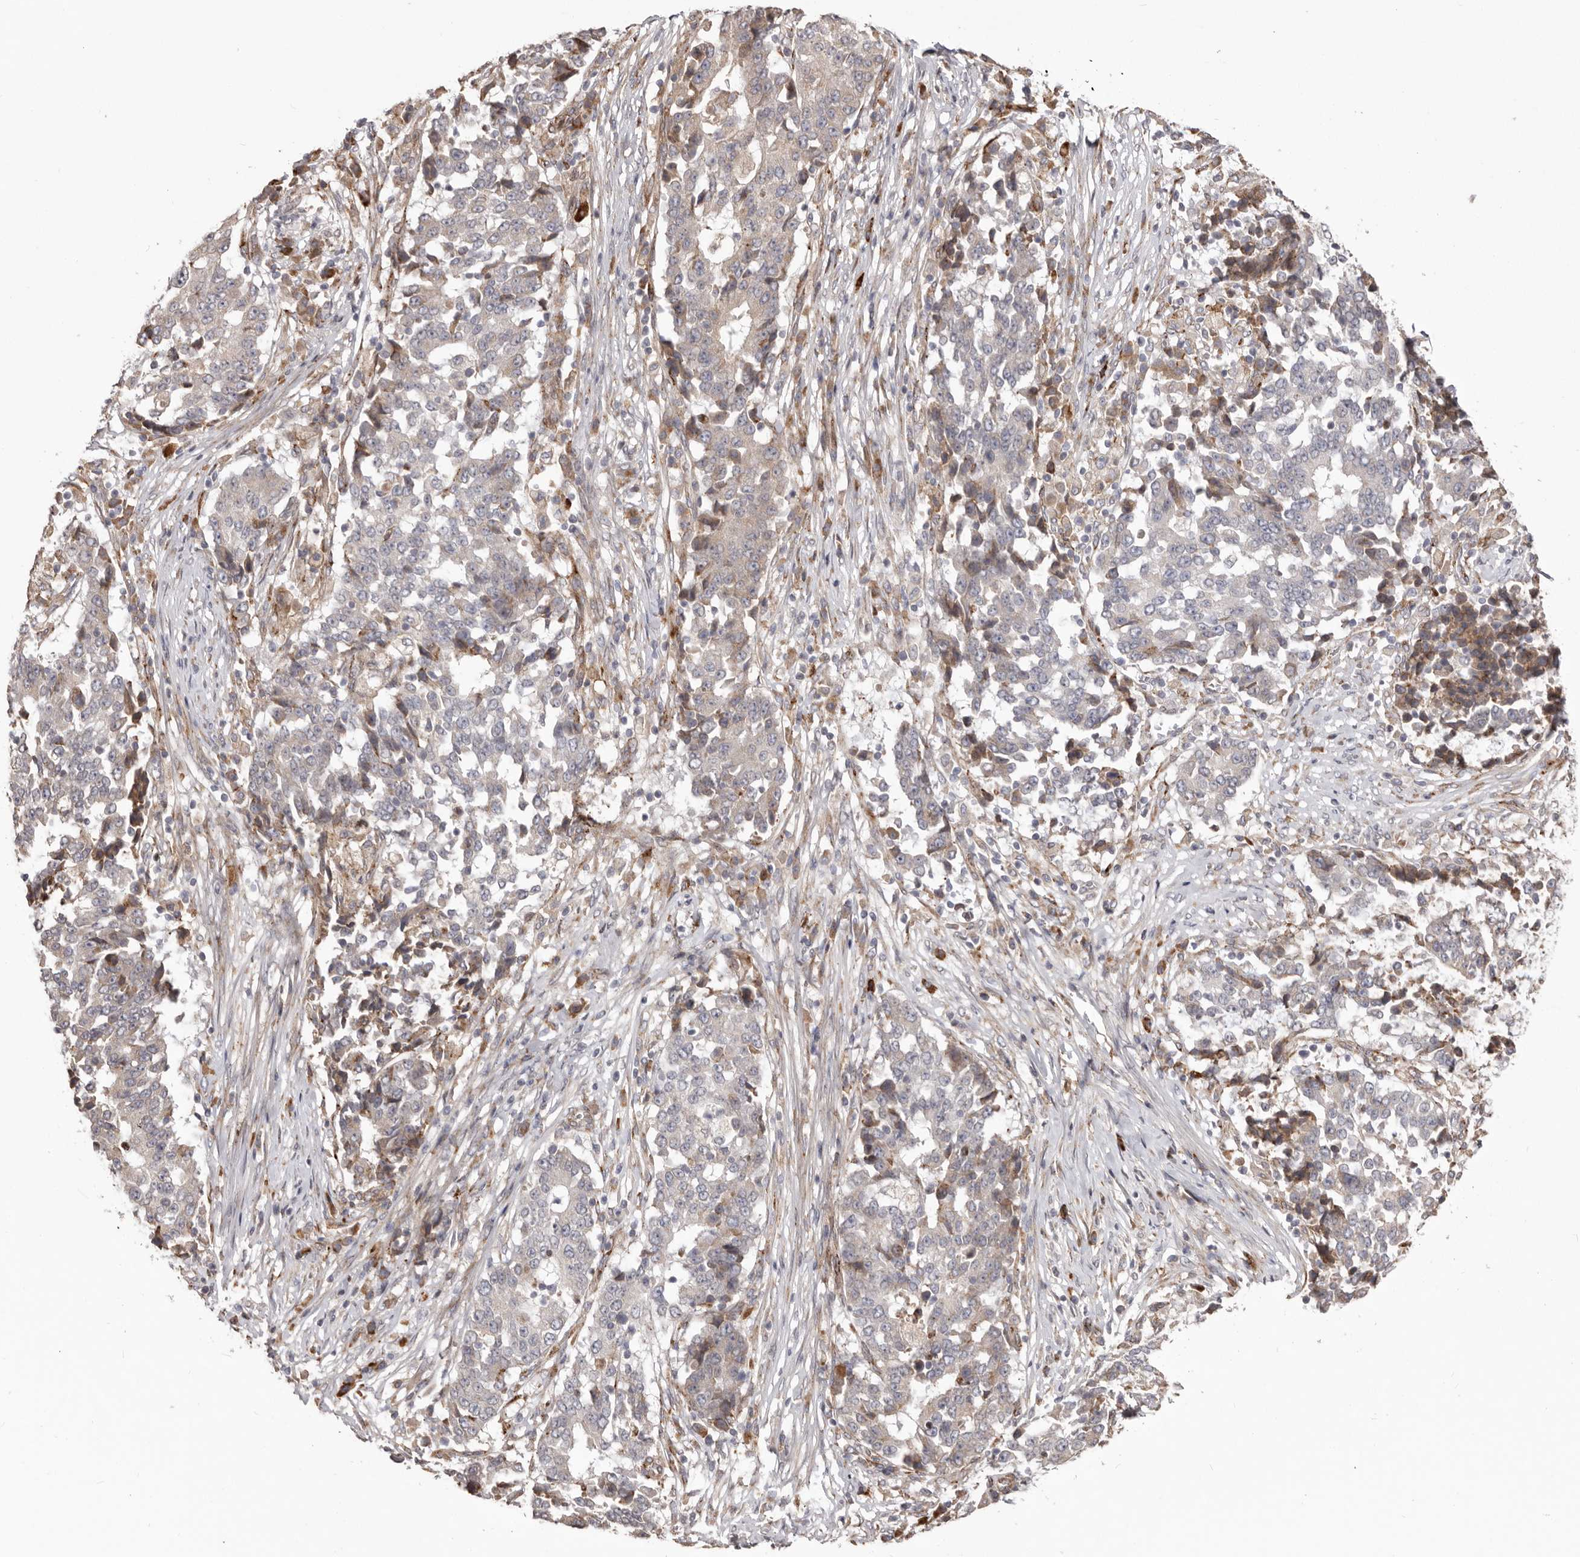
{"staining": {"intensity": "weak", "quantity": "<25%", "location": "cytoplasmic/membranous"}, "tissue": "stomach cancer", "cell_type": "Tumor cells", "image_type": "cancer", "snomed": [{"axis": "morphology", "description": "Adenocarcinoma, NOS"}, {"axis": "topography", "description": "Stomach"}], "caption": "A micrograph of human stomach cancer (adenocarcinoma) is negative for staining in tumor cells.", "gene": "NUP43", "patient": {"sex": "male", "age": 59}}